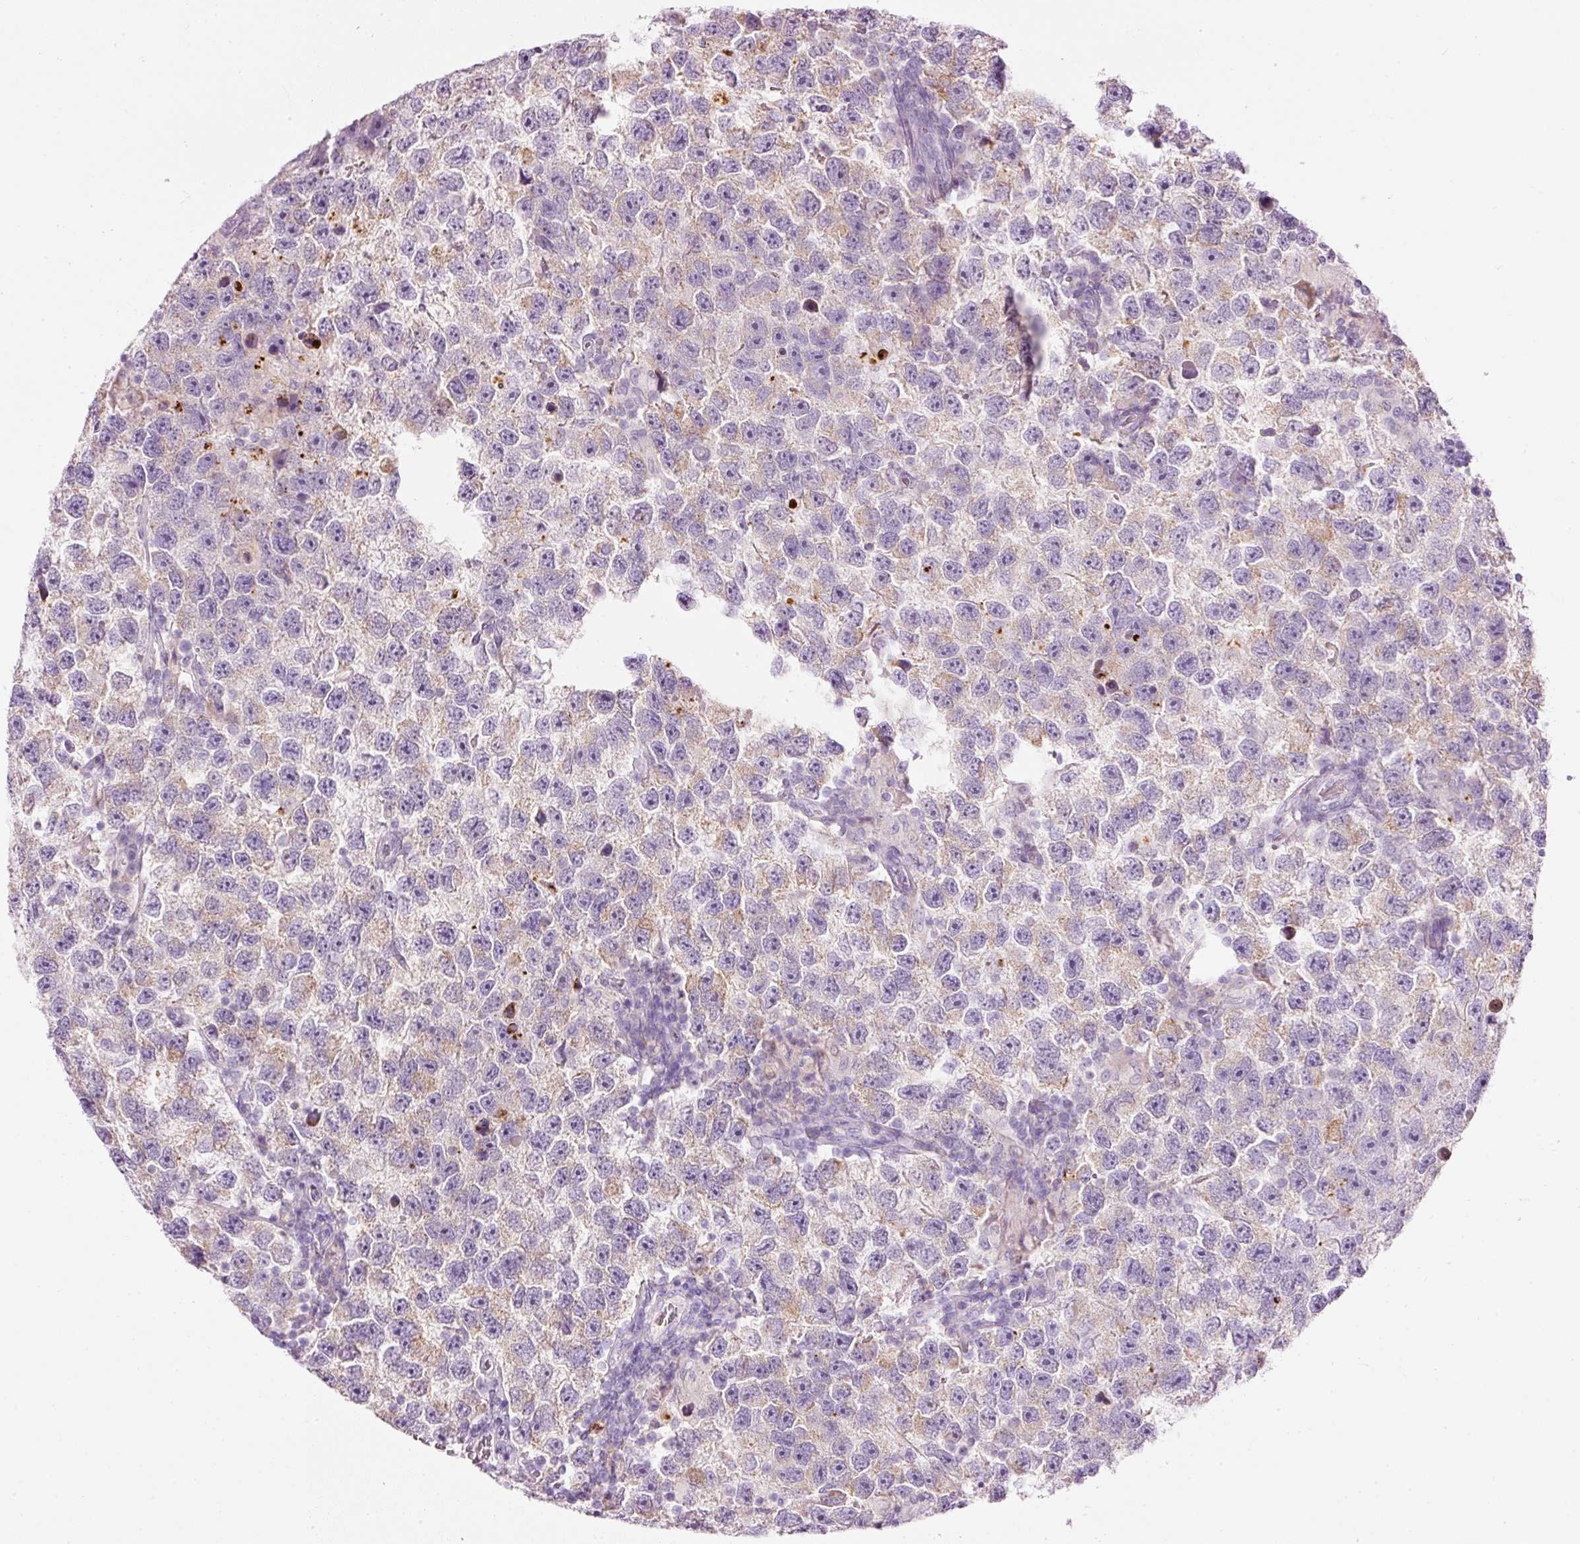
{"staining": {"intensity": "weak", "quantity": "<25%", "location": "cytoplasmic/membranous"}, "tissue": "testis cancer", "cell_type": "Tumor cells", "image_type": "cancer", "snomed": [{"axis": "morphology", "description": "Seminoma, NOS"}, {"axis": "topography", "description": "Testis"}], "caption": "Immunohistochemistry image of human testis seminoma stained for a protein (brown), which displays no staining in tumor cells.", "gene": "CARD16", "patient": {"sex": "male", "age": 26}}